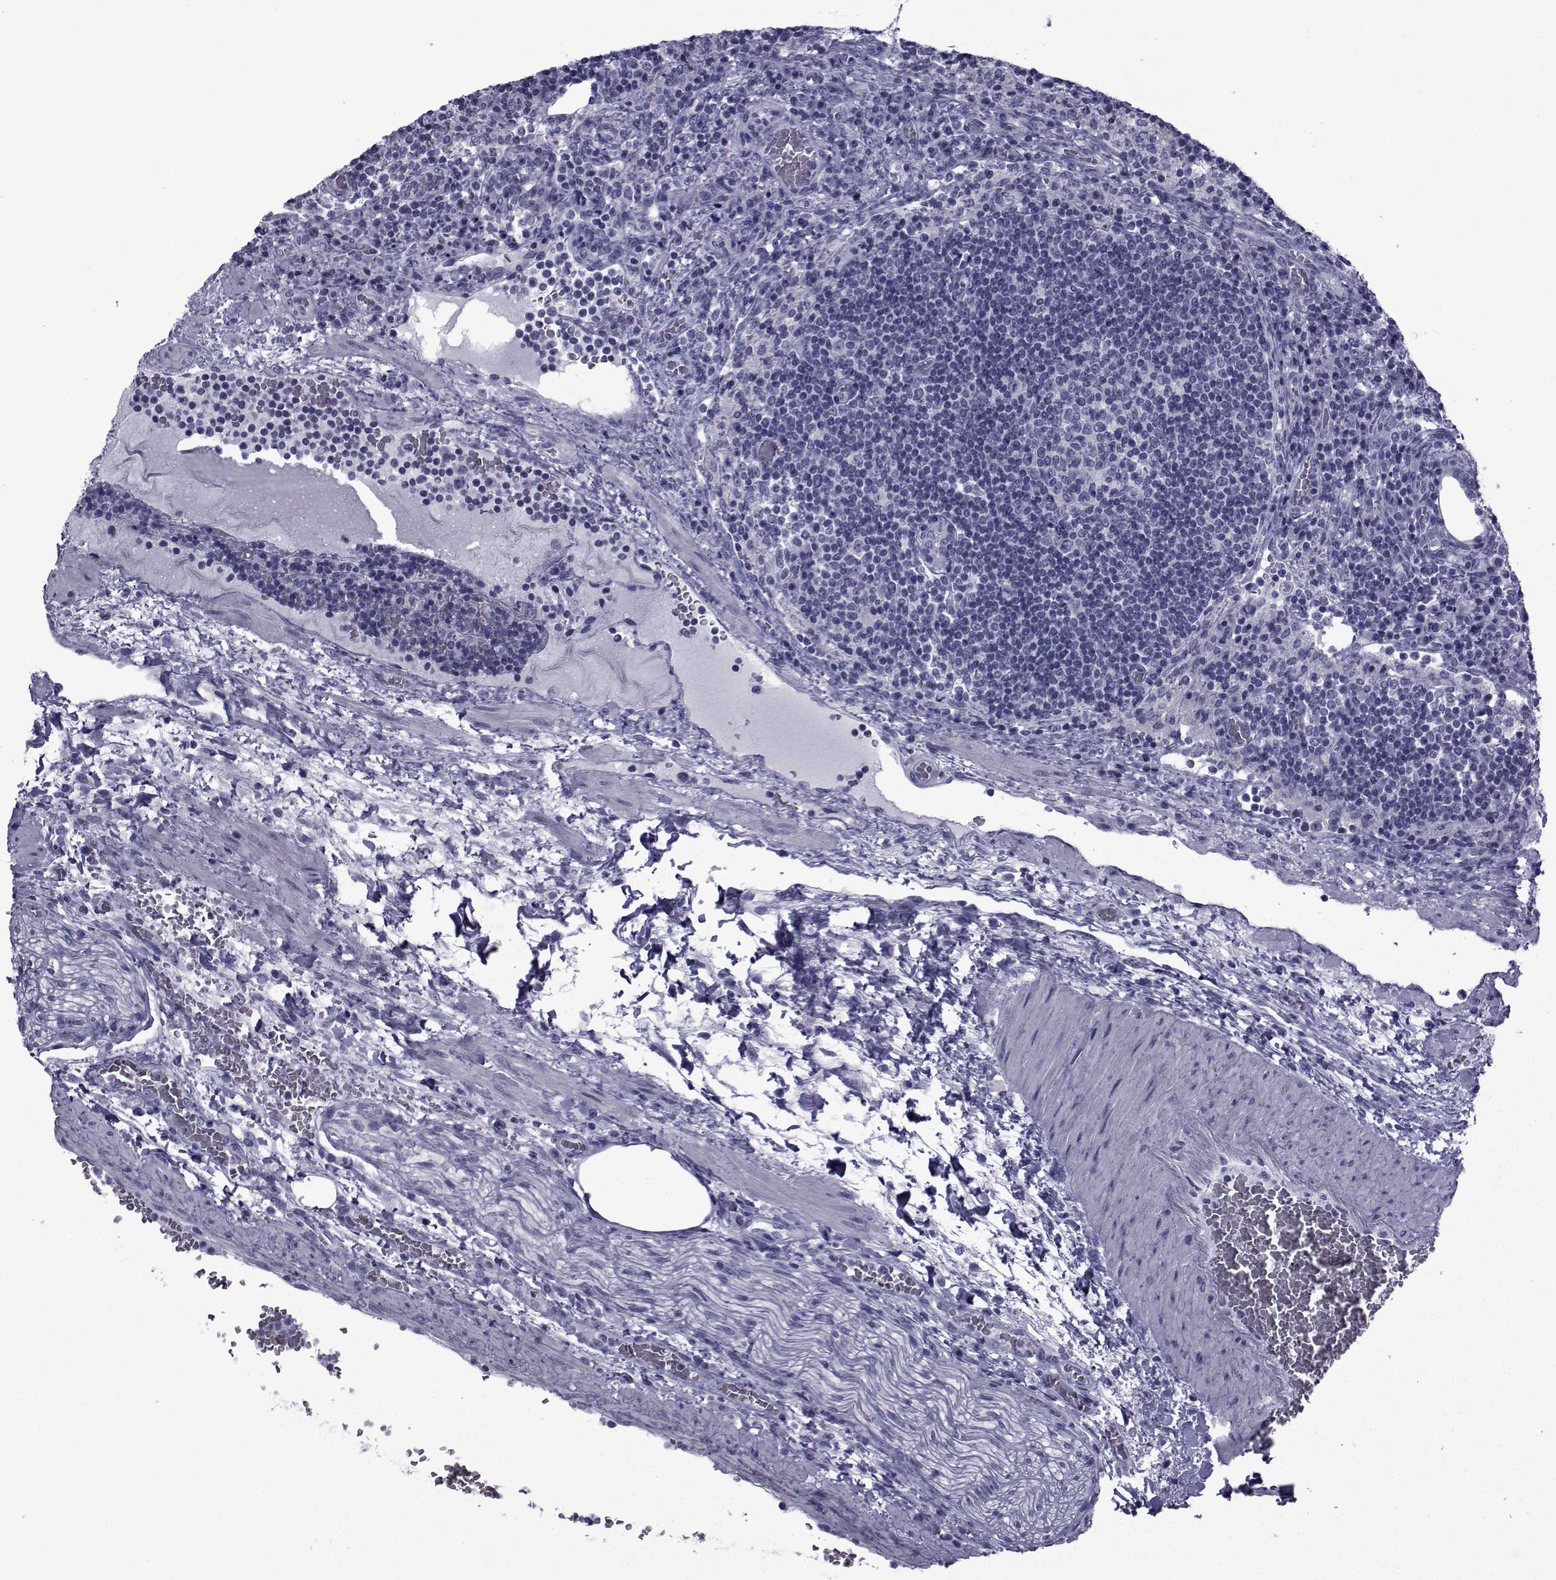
{"staining": {"intensity": "negative", "quantity": "none", "location": "none"}, "tissue": "lymph node", "cell_type": "Germinal center cells", "image_type": "normal", "snomed": [{"axis": "morphology", "description": "Normal tissue, NOS"}, {"axis": "topography", "description": "Lymph node"}], "caption": "Immunohistochemistry histopathology image of benign human lymph node stained for a protein (brown), which demonstrates no positivity in germinal center cells.", "gene": "PDE6G", "patient": {"sex": "male", "age": 63}}